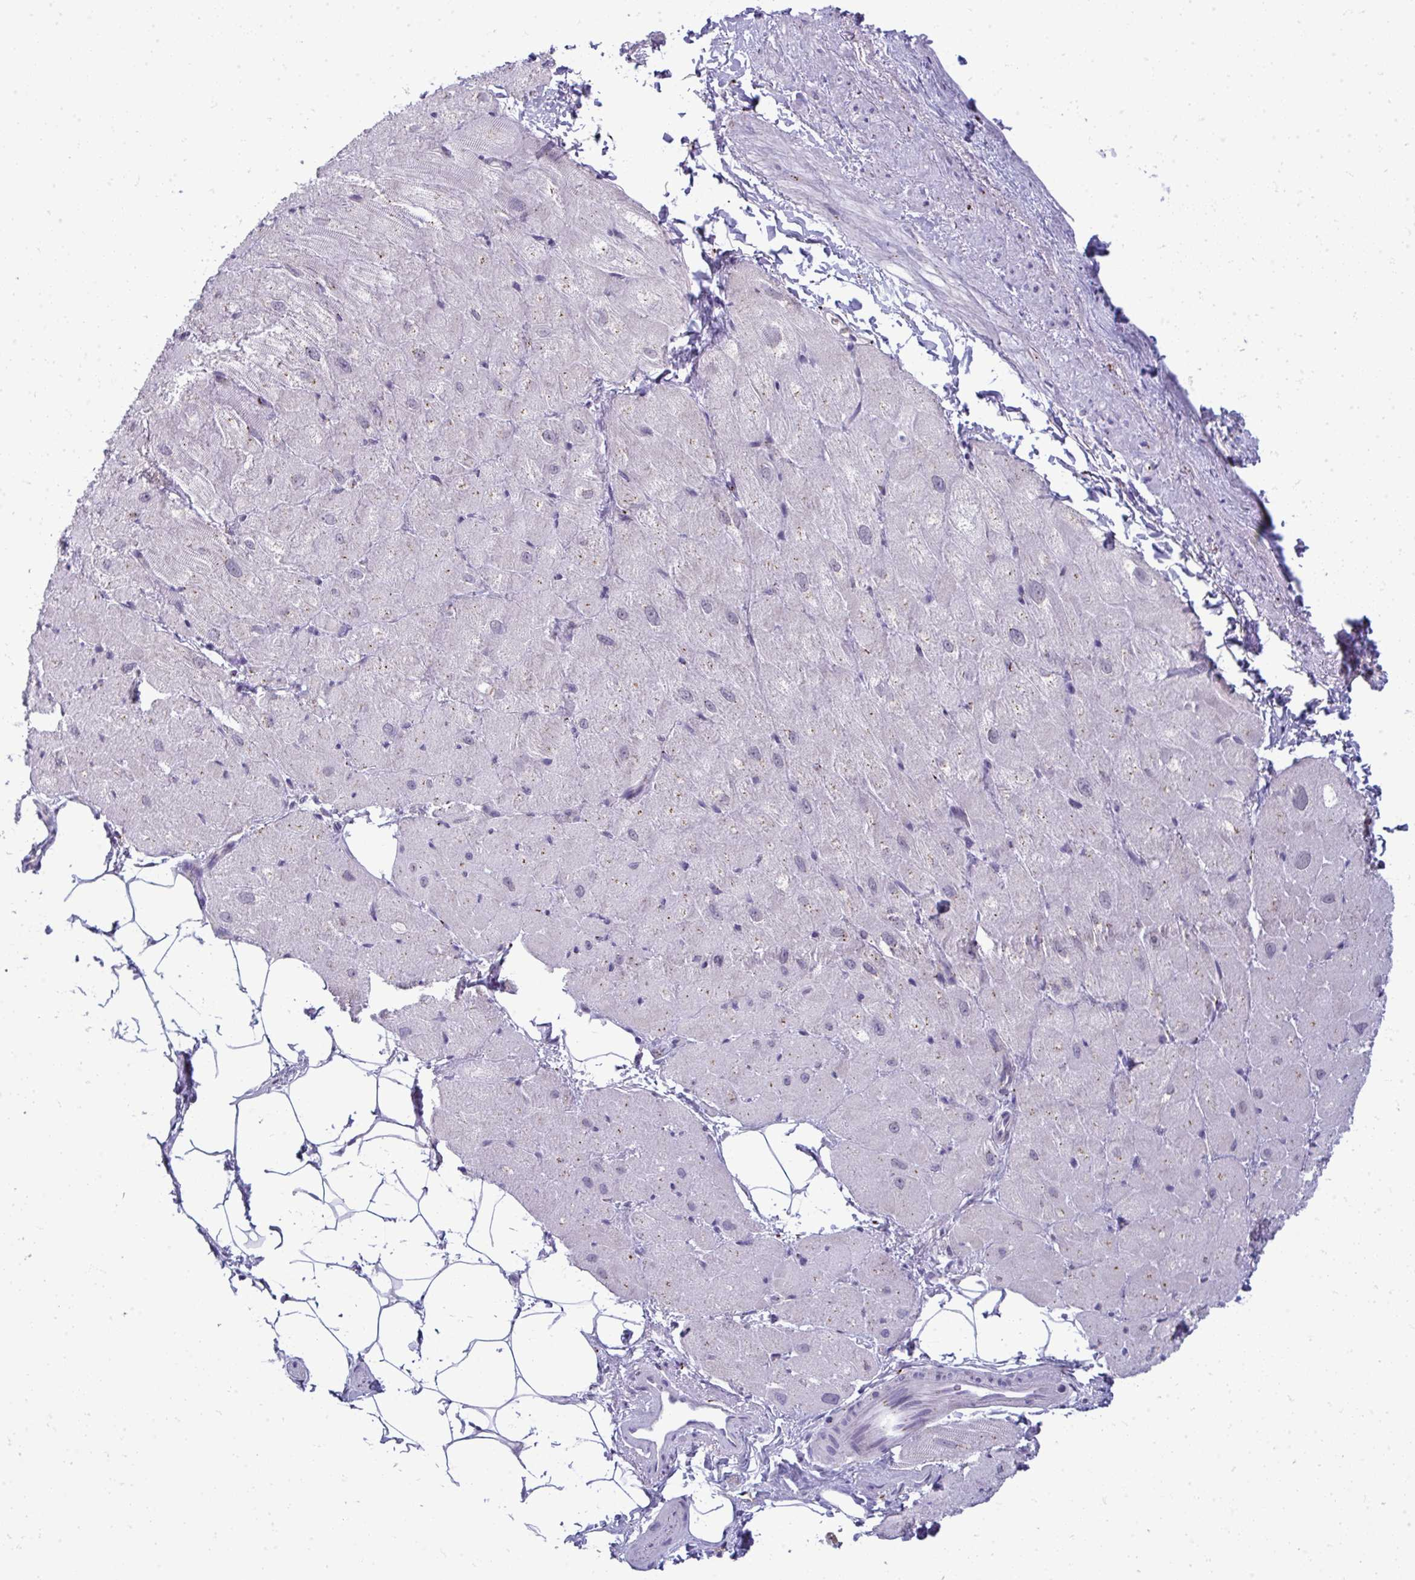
{"staining": {"intensity": "weak", "quantity": "<25%", "location": "cytoplasmic/membranous"}, "tissue": "heart muscle", "cell_type": "Cardiomyocytes", "image_type": "normal", "snomed": [{"axis": "morphology", "description": "Normal tissue, NOS"}, {"axis": "topography", "description": "Heart"}], "caption": "IHC photomicrograph of normal human heart muscle stained for a protein (brown), which reveals no staining in cardiomyocytes. (Immunohistochemistry (ihc), brightfield microscopy, high magnification).", "gene": "DTX4", "patient": {"sex": "male", "age": 62}}